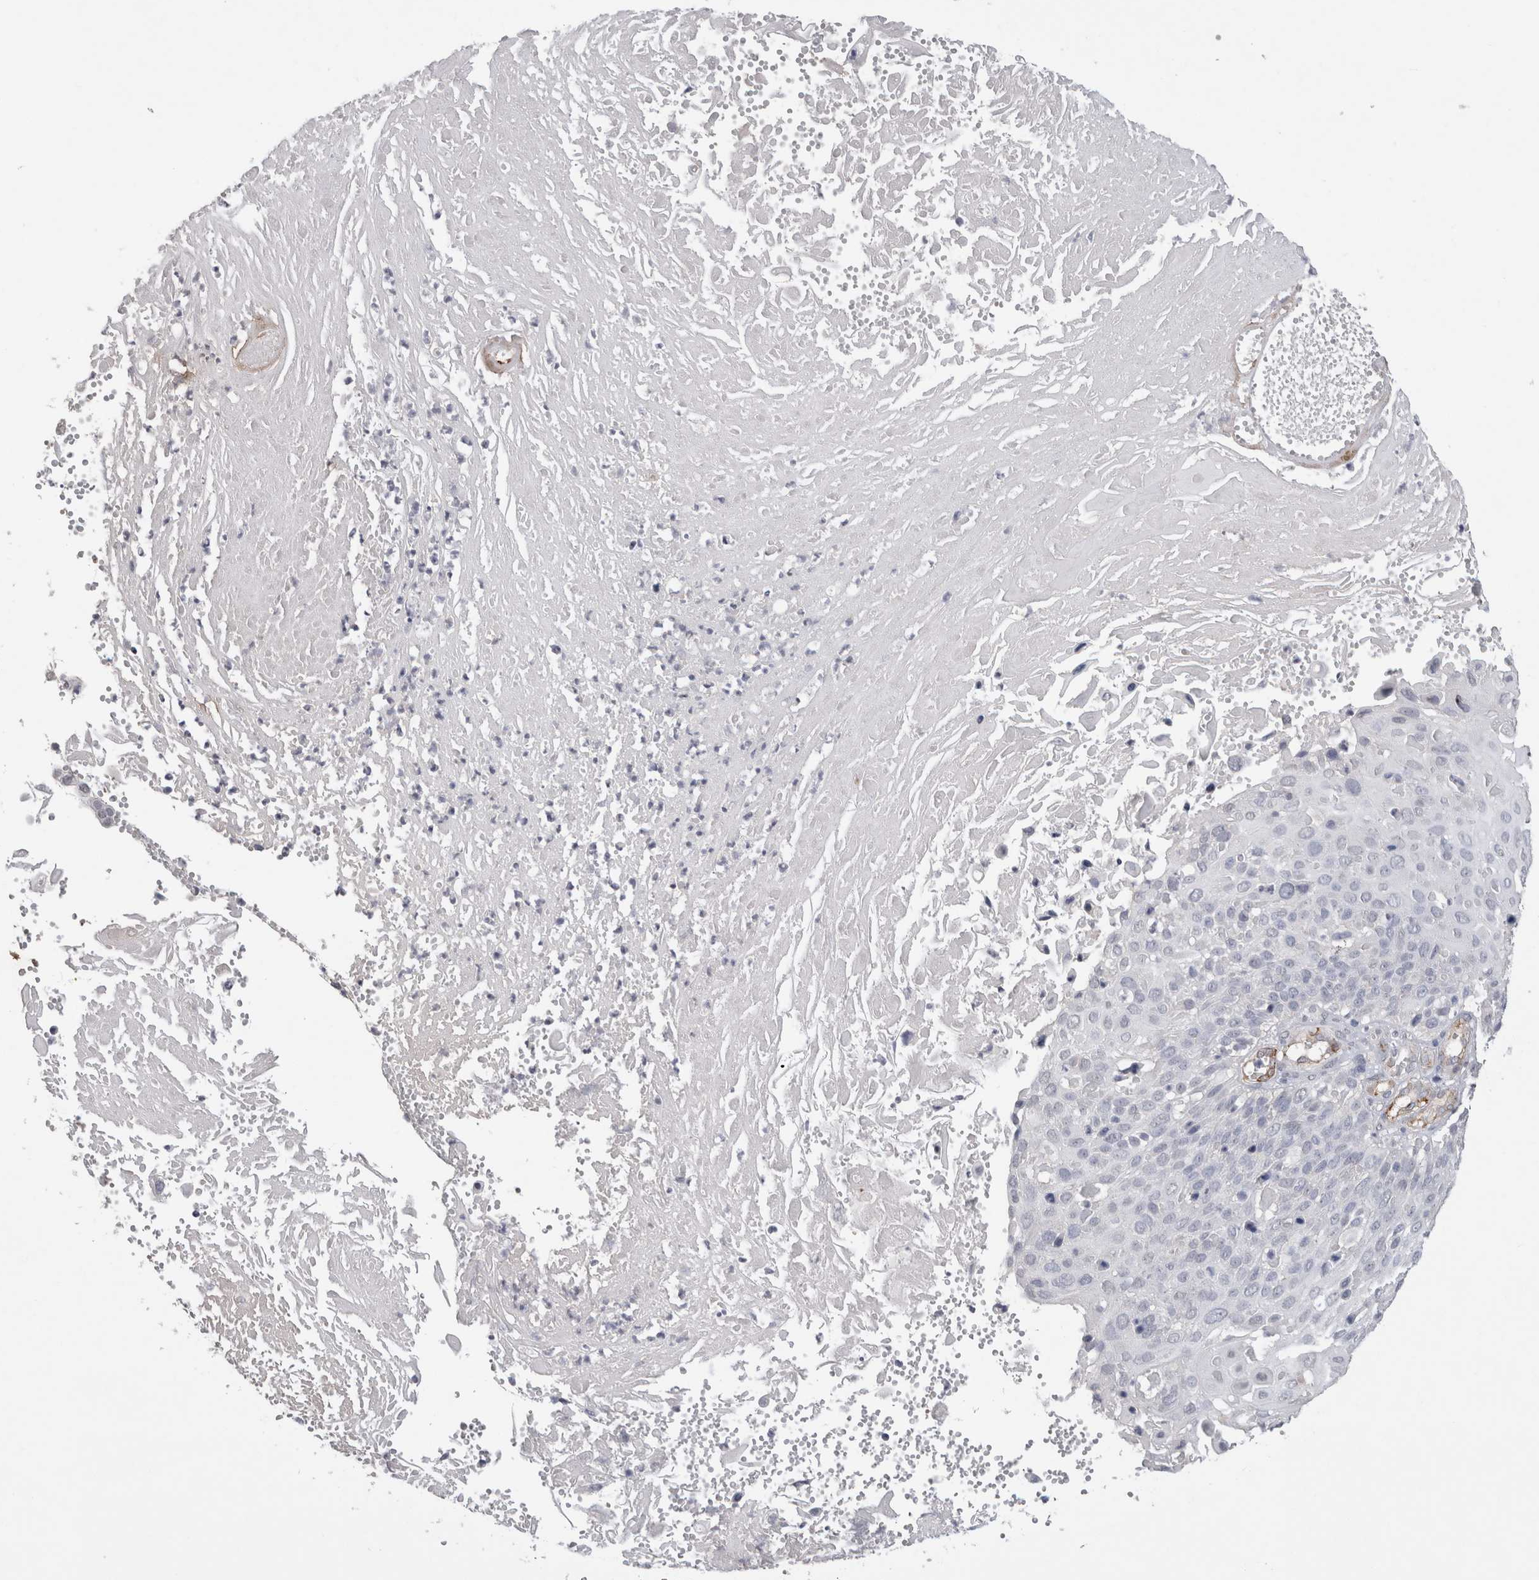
{"staining": {"intensity": "negative", "quantity": "none", "location": "none"}, "tissue": "cervical cancer", "cell_type": "Tumor cells", "image_type": "cancer", "snomed": [{"axis": "morphology", "description": "Squamous cell carcinoma, NOS"}, {"axis": "topography", "description": "Cervix"}], "caption": "IHC photomicrograph of cervical cancer (squamous cell carcinoma) stained for a protein (brown), which shows no staining in tumor cells.", "gene": "CDH13", "patient": {"sex": "female", "age": 74}}